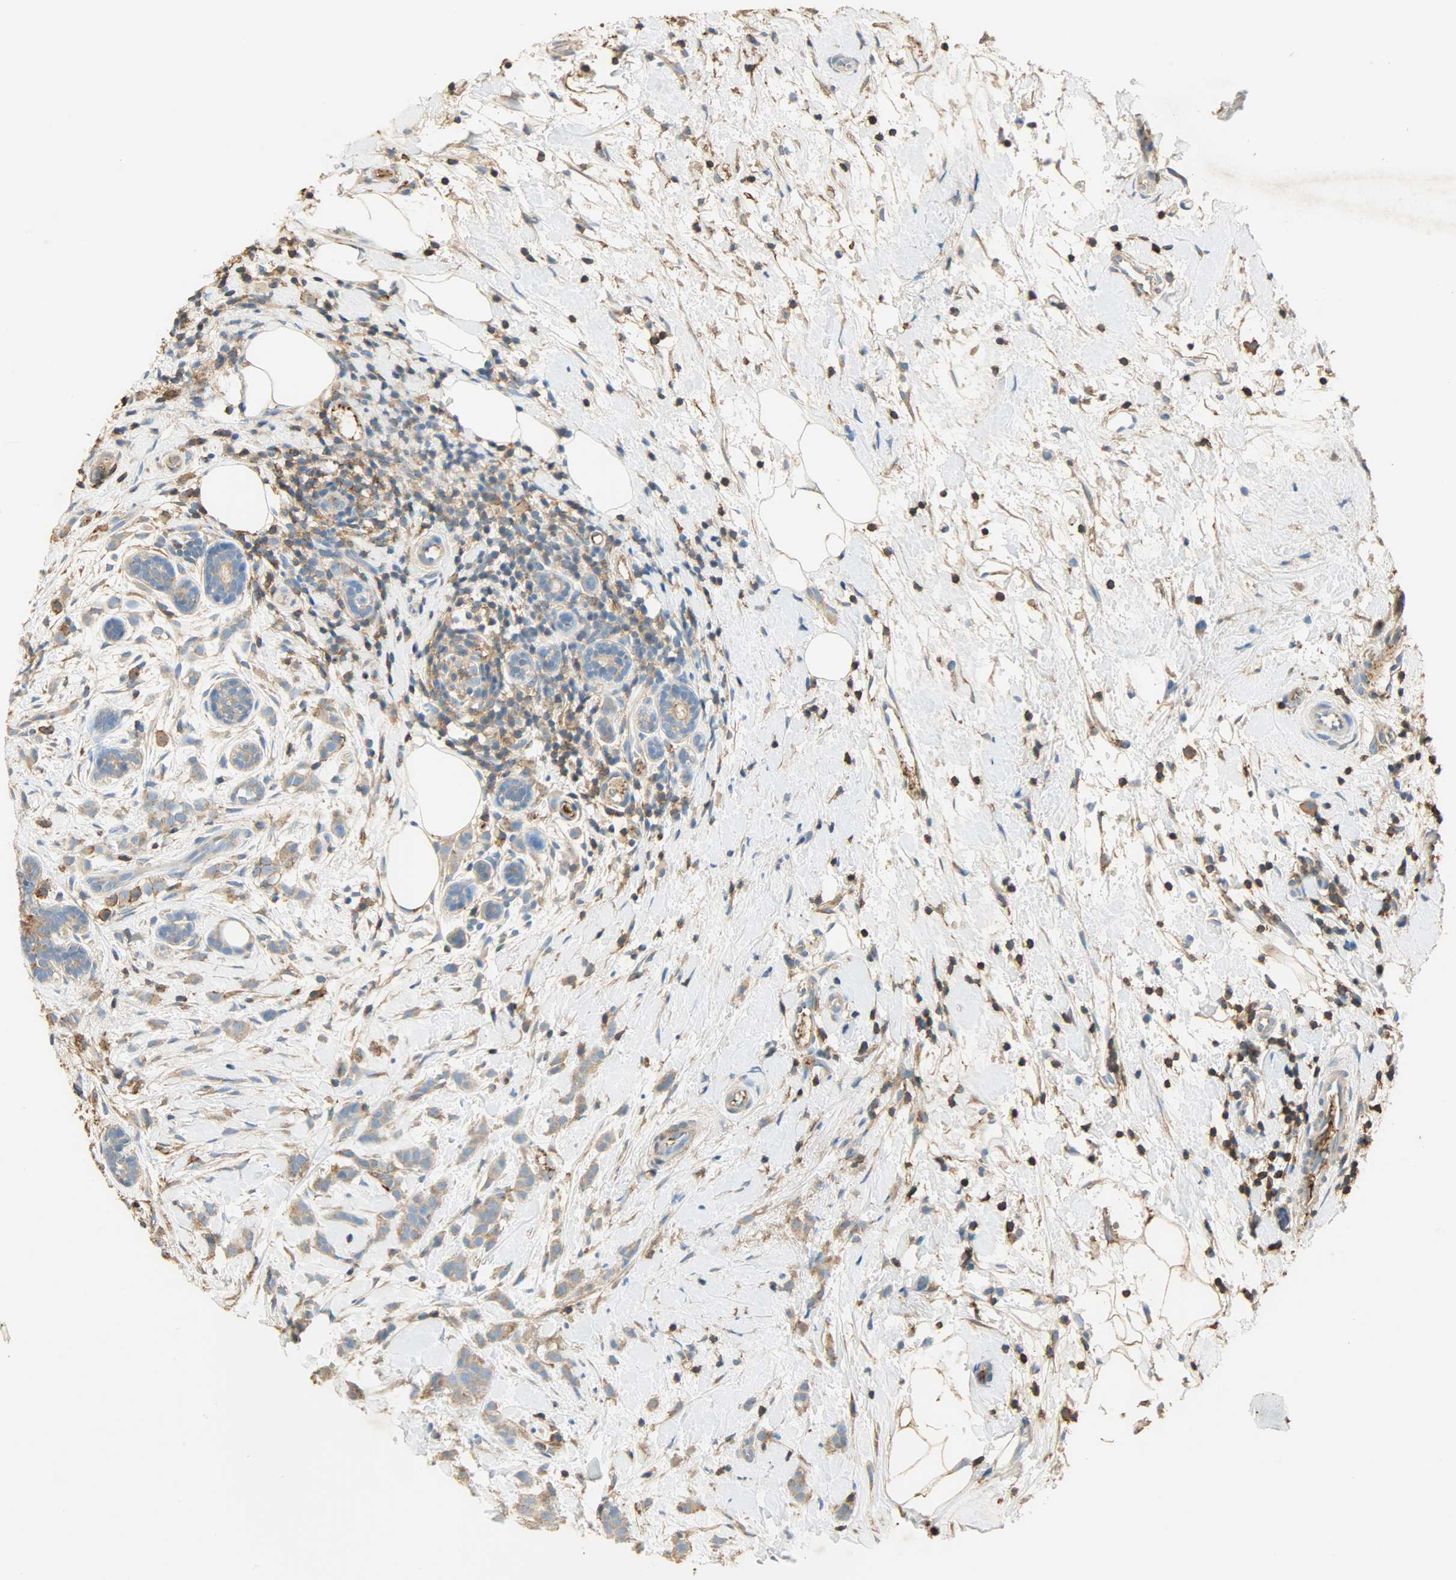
{"staining": {"intensity": "weak", "quantity": ">75%", "location": "cytoplasmic/membranous"}, "tissue": "breast cancer", "cell_type": "Tumor cells", "image_type": "cancer", "snomed": [{"axis": "morphology", "description": "Lobular carcinoma, in situ"}, {"axis": "morphology", "description": "Lobular carcinoma"}, {"axis": "topography", "description": "Breast"}], "caption": "Brown immunohistochemical staining in human breast cancer reveals weak cytoplasmic/membranous staining in approximately >75% of tumor cells.", "gene": "ANXA6", "patient": {"sex": "female", "age": 41}}